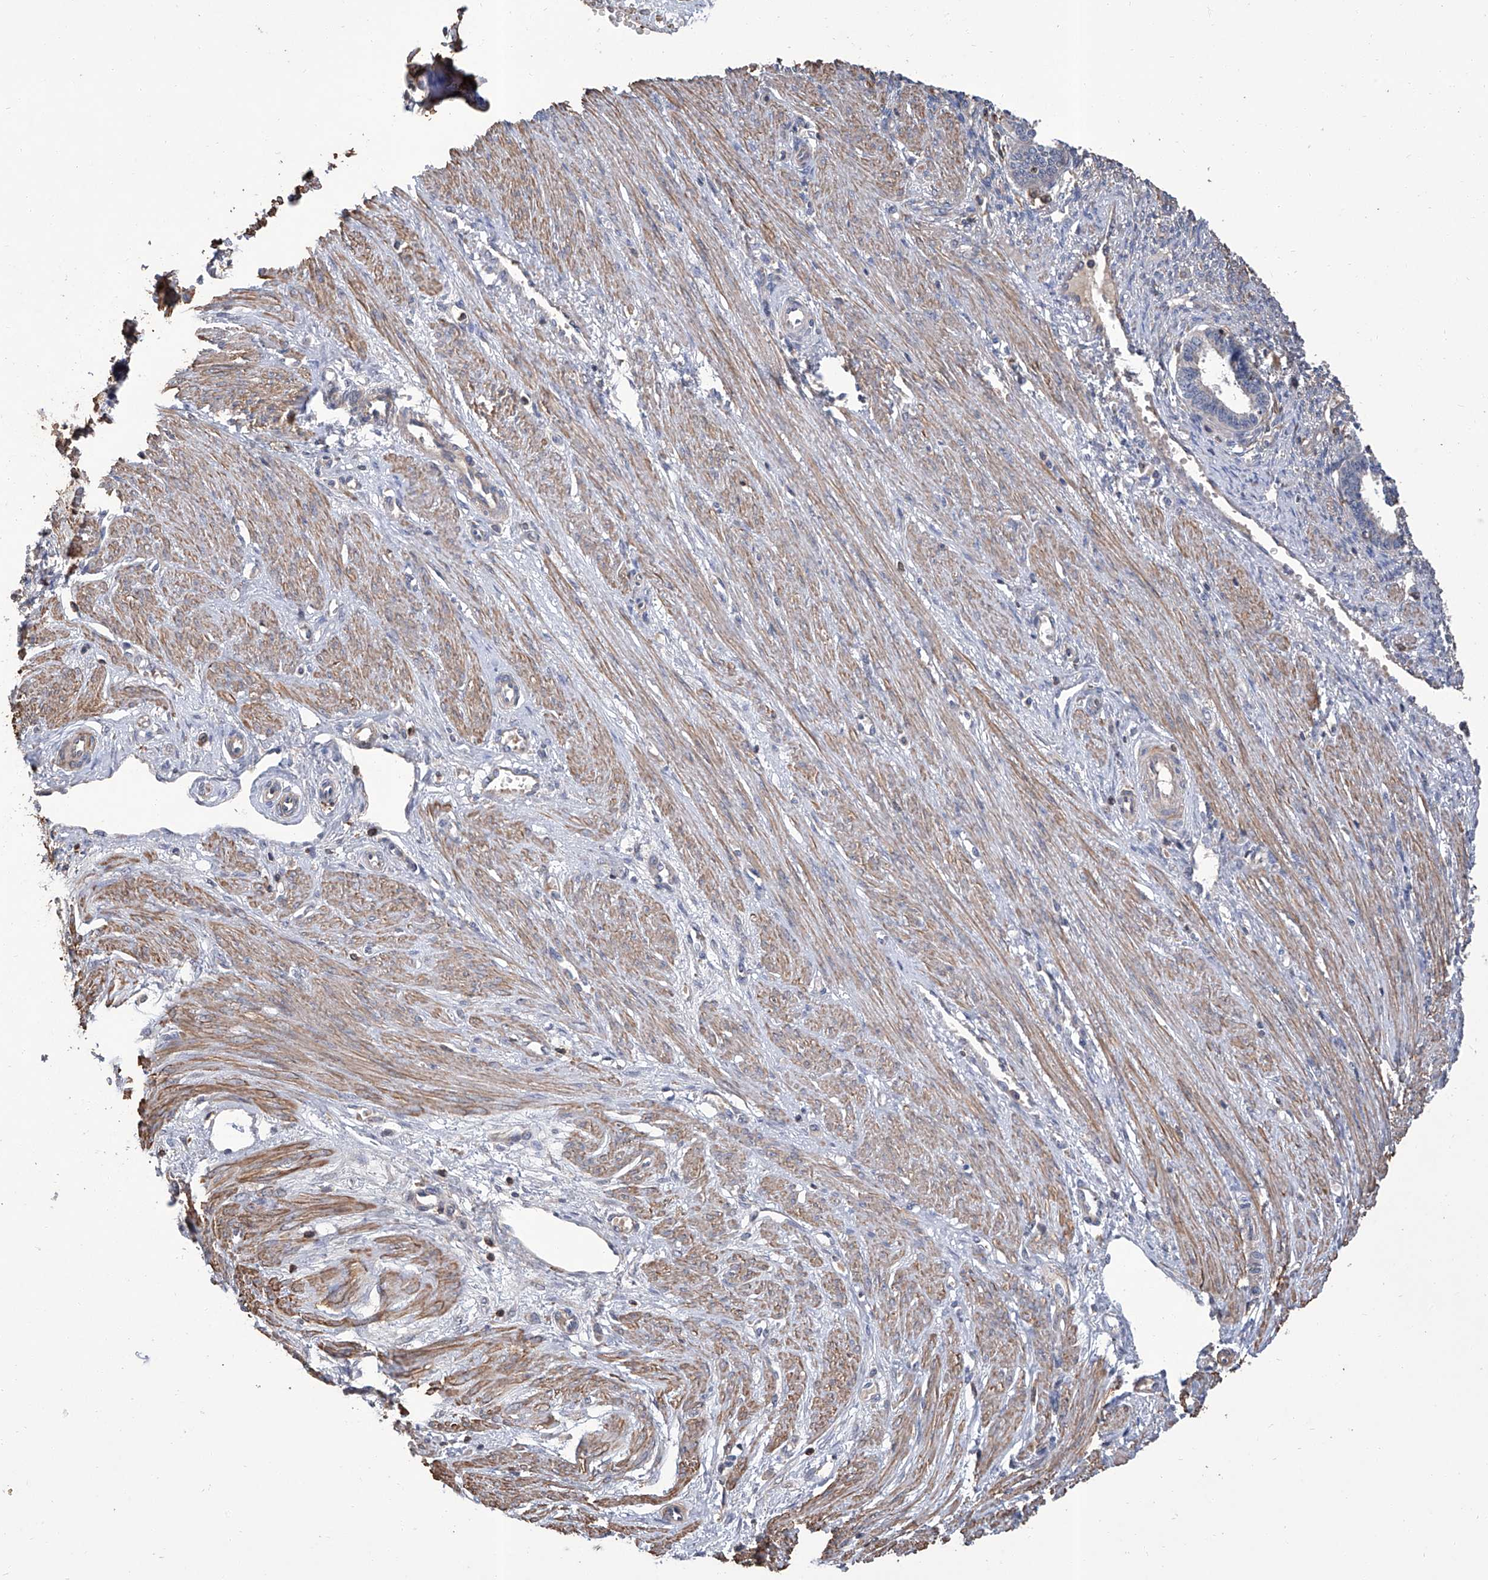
{"staining": {"intensity": "weak", "quantity": "<25%", "location": "cytoplasmic/membranous"}, "tissue": "endometrium", "cell_type": "Cells in endometrial stroma", "image_type": "normal", "snomed": [{"axis": "morphology", "description": "Normal tissue, NOS"}, {"axis": "topography", "description": "Endometrium"}], "caption": "Immunohistochemistry (IHC) image of unremarkable human endometrium stained for a protein (brown), which displays no expression in cells in endometrial stroma.", "gene": "GPT", "patient": {"sex": "female", "age": 33}}